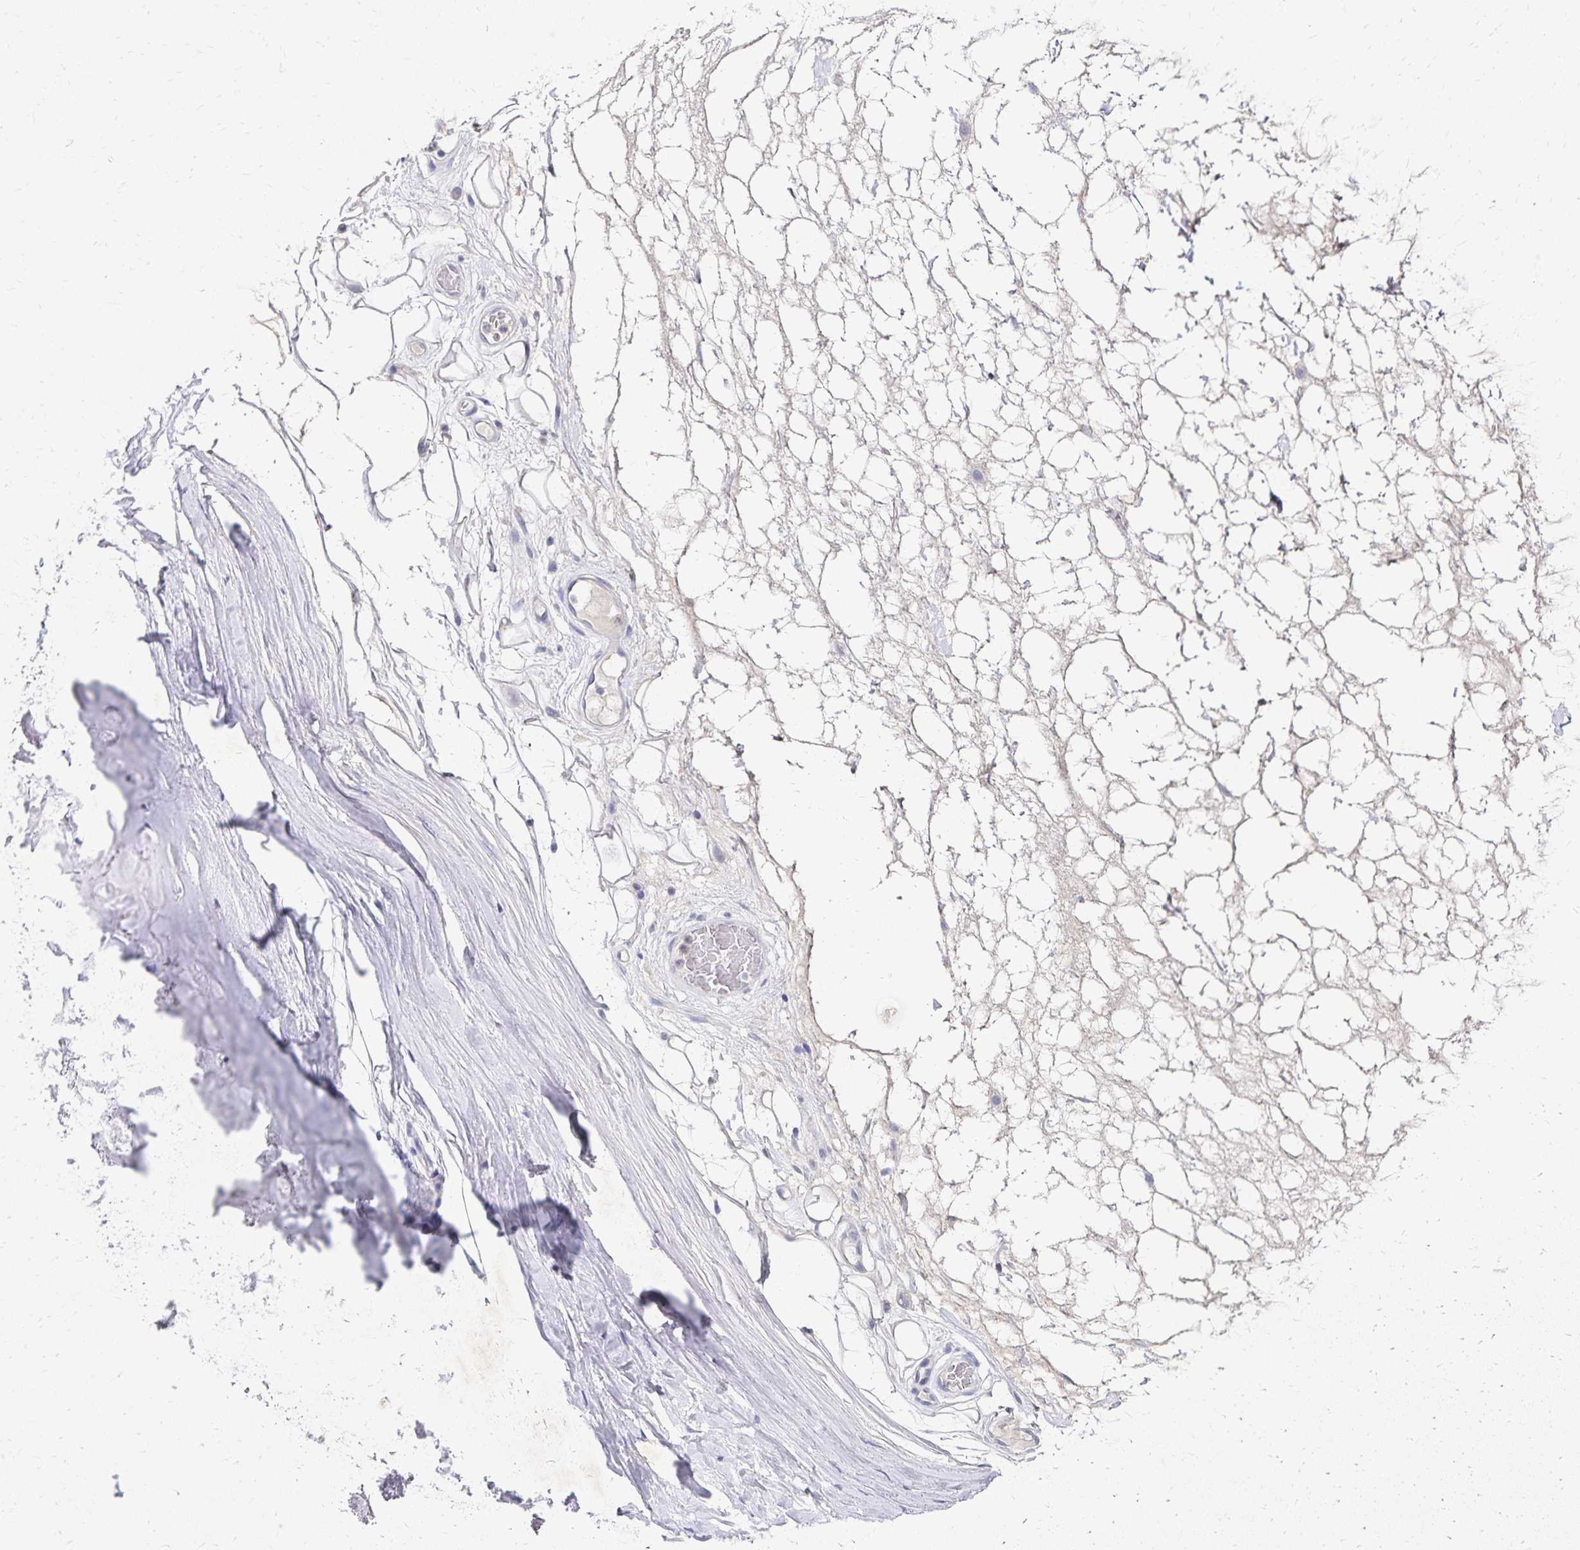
{"staining": {"intensity": "negative", "quantity": "none", "location": "none"}, "tissue": "adipose tissue", "cell_type": "Adipocytes", "image_type": "normal", "snomed": [{"axis": "morphology", "description": "Normal tissue, NOS"}, {"axis": "topography", "description": "Lymph node"}, {"axis": "topography", "description": "Cartilage tissue"}, {"axis": "topography", "description": "Nasopharynx"}], "caption": "An immunohistochemistry (IHC) image of normal adipose tissue is shown. There is no staining in adipocytes of adipose tissue.", "gene": "PAX5", "patient": {"sex": "male", "age": 63}}